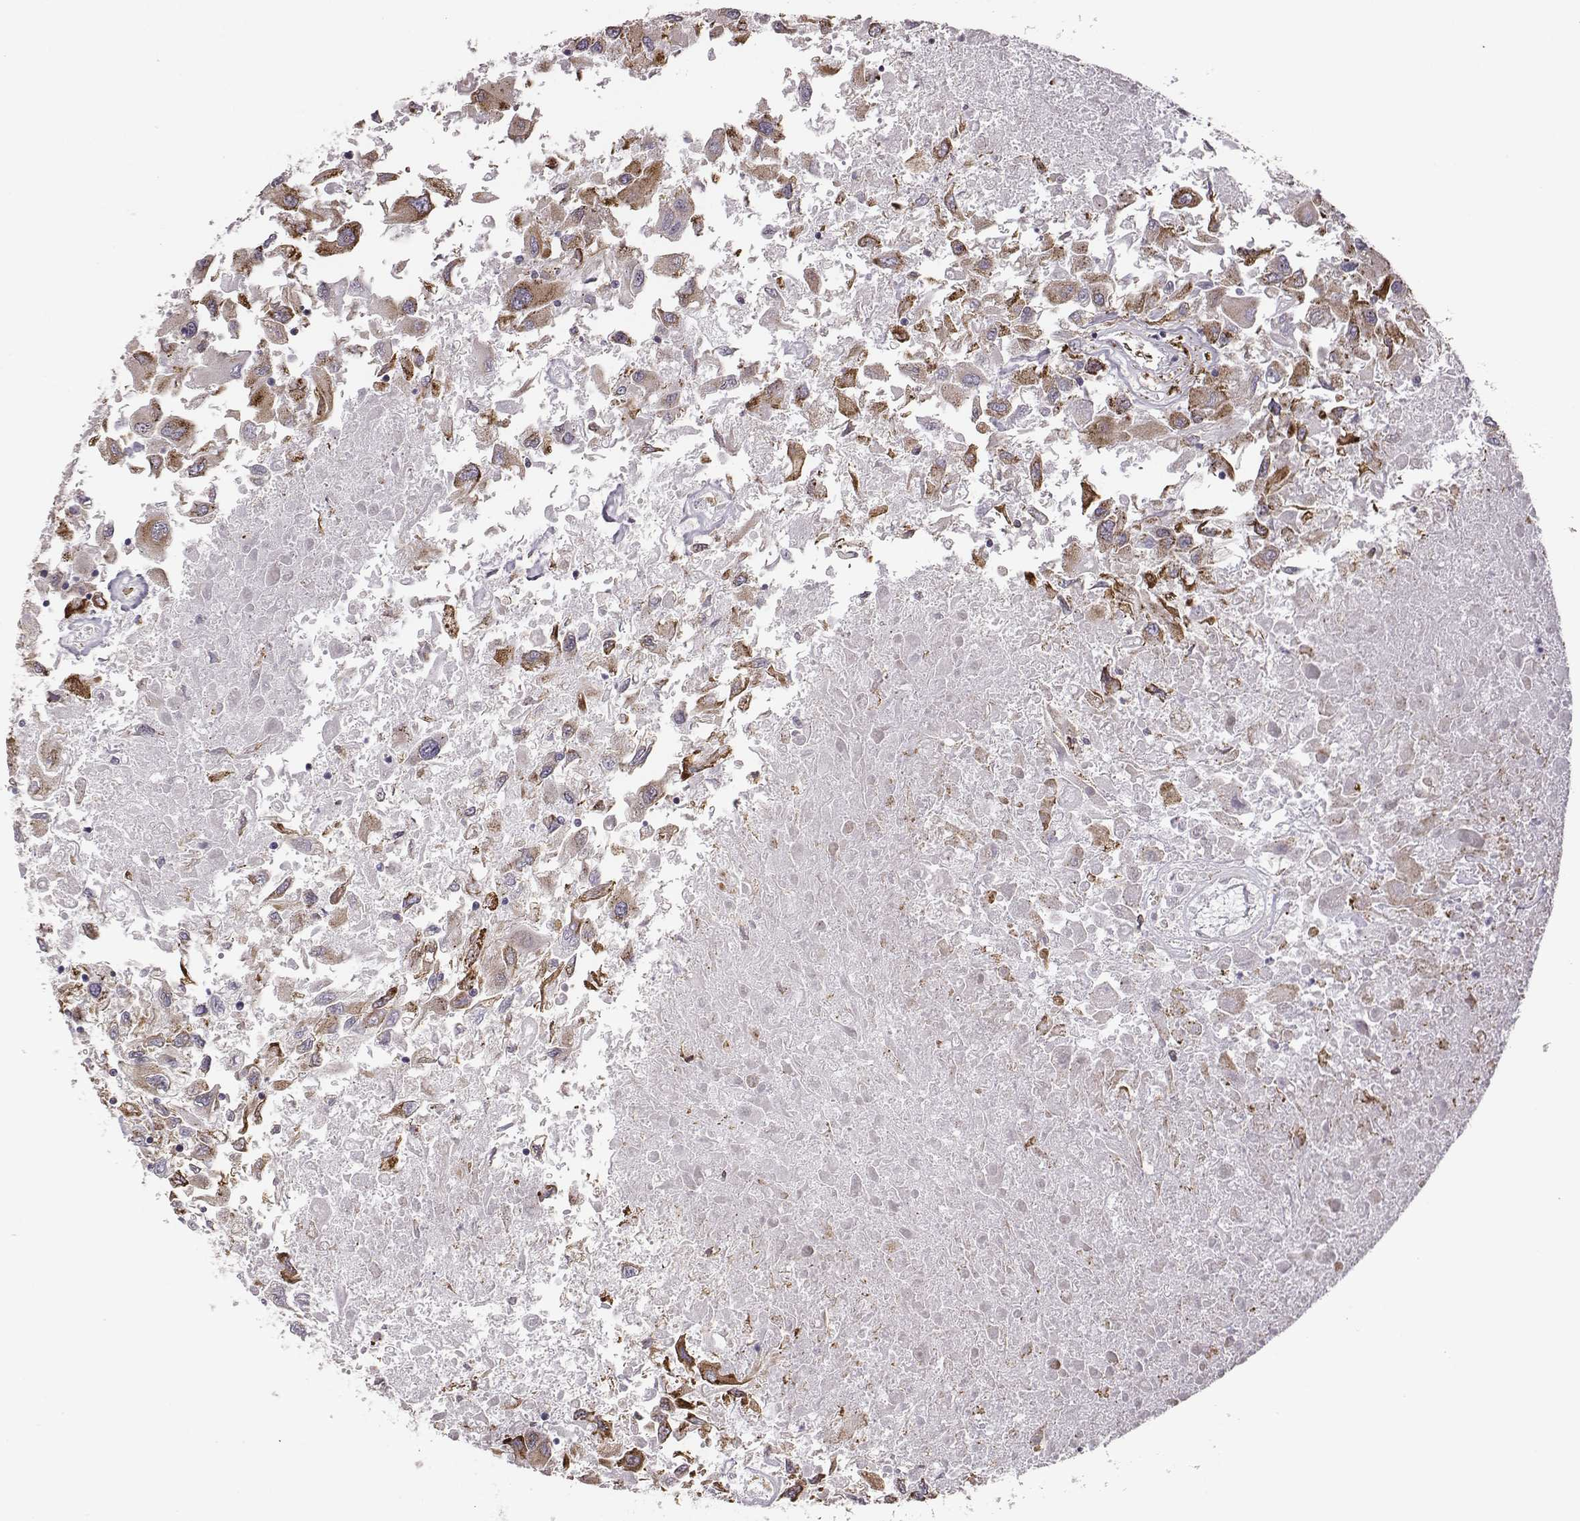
{"staining": {"intensity": "moderate", "quantity": "<25%", "location": "cytoplasmic/membranous"}, "tissue": "renal cancer", "cell_type": "Tumor cells", "image_type": "cancer", "snomed": [{"axis": "morphology", "description": "Adenocarcinoma, NOS"}, {"axis": "topography", "description": "Kidney"}], "caption": "IHC photomicrograph of neoplastic tissue: human renal cancer (adenocarcinoma) stained using IHC displays low levels of moderate protein expression localized specifically in the cytoplasmic/membranous of tumor cells, appearing as a cytoplasmic/membranous brown color.", "gene": "SELENOI", "patient": {"sex": "female", "age": 76}}